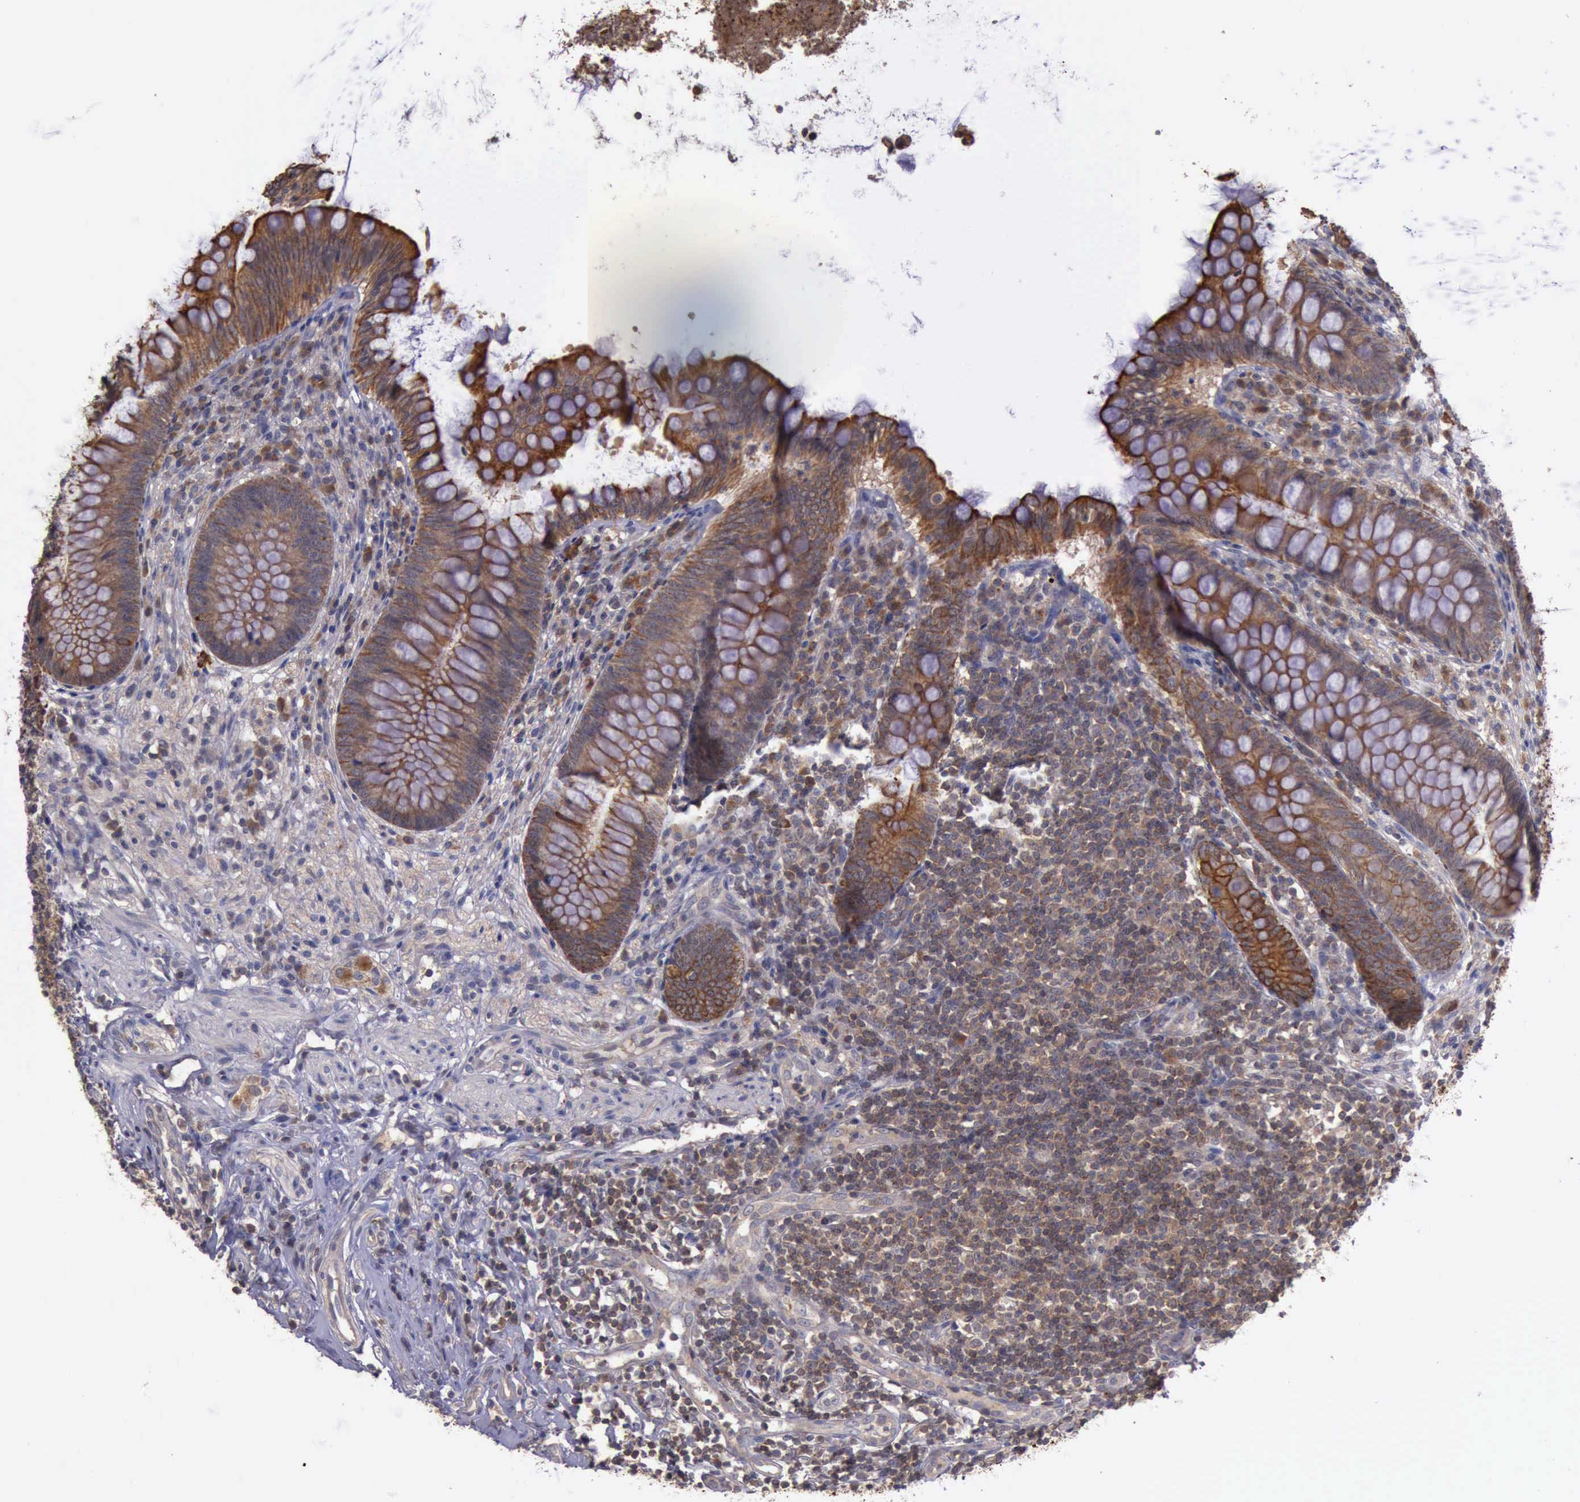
{"staining": {"intensity": "moderate", "quantity": ">75%", "location": "cytoplasmic/membranous"}, "tissue": "appendix", "cell_type": "Glandular cells", "image_type": "normal", "snomed": [{"axis": "morphology", "description": "Normal tissue, NOS"}, {"axis": "topography", "description": "Appendix"}], "caption": "Normal appendix reveals moderate cytoplasmic/membranous expression in about >75% of glandular cells, visualized by immunohistochemistry. (Stains: DAB in brown, nuclei in blue, Microscopy: brightfield microscopy at high magnification).", "gene": "RAB39B", "patient": {"sex": "female", "age": 66}}